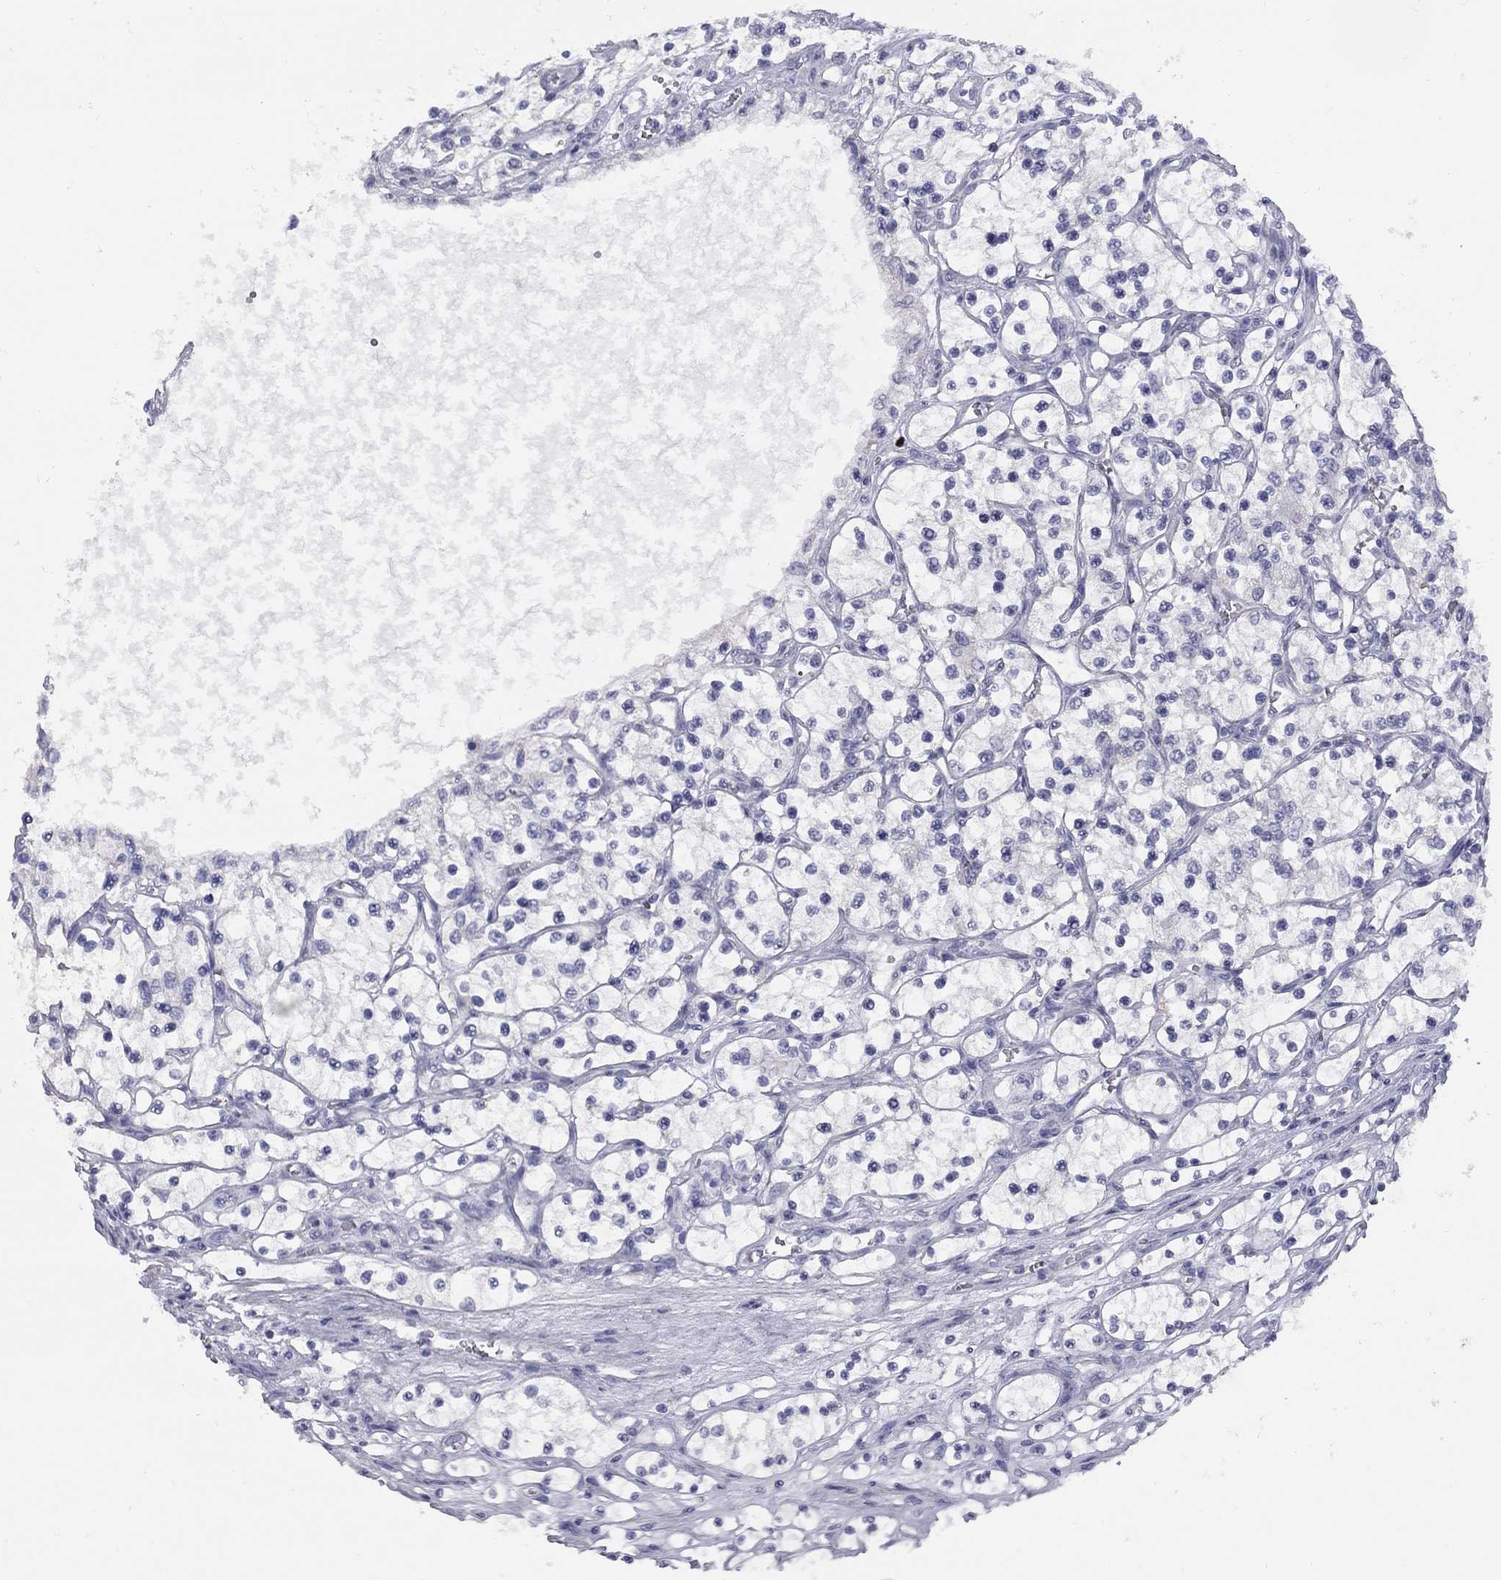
{"staining": {"intensity": "negative", "quantity": "none", "location": "none"}, "tissue": "renal cancer", "cell_type": "Tumor cells", "image_type": "cancer", "snomed": [{"axis": "morphology", "description": "Adenocarcinoma, NOS"}, {"axis": "topography", "description": "Kidney"}], "caption": "Tumor cells are negative for protein expression in human renal cancer. The staining was performed using DAB to visualize the protein expression in brown, while the nuclei were stained in blue with hematoxylin (Magnification: 20x).", "gene": "ABCB4", "patient": {"sex": "female", "age": 69}}